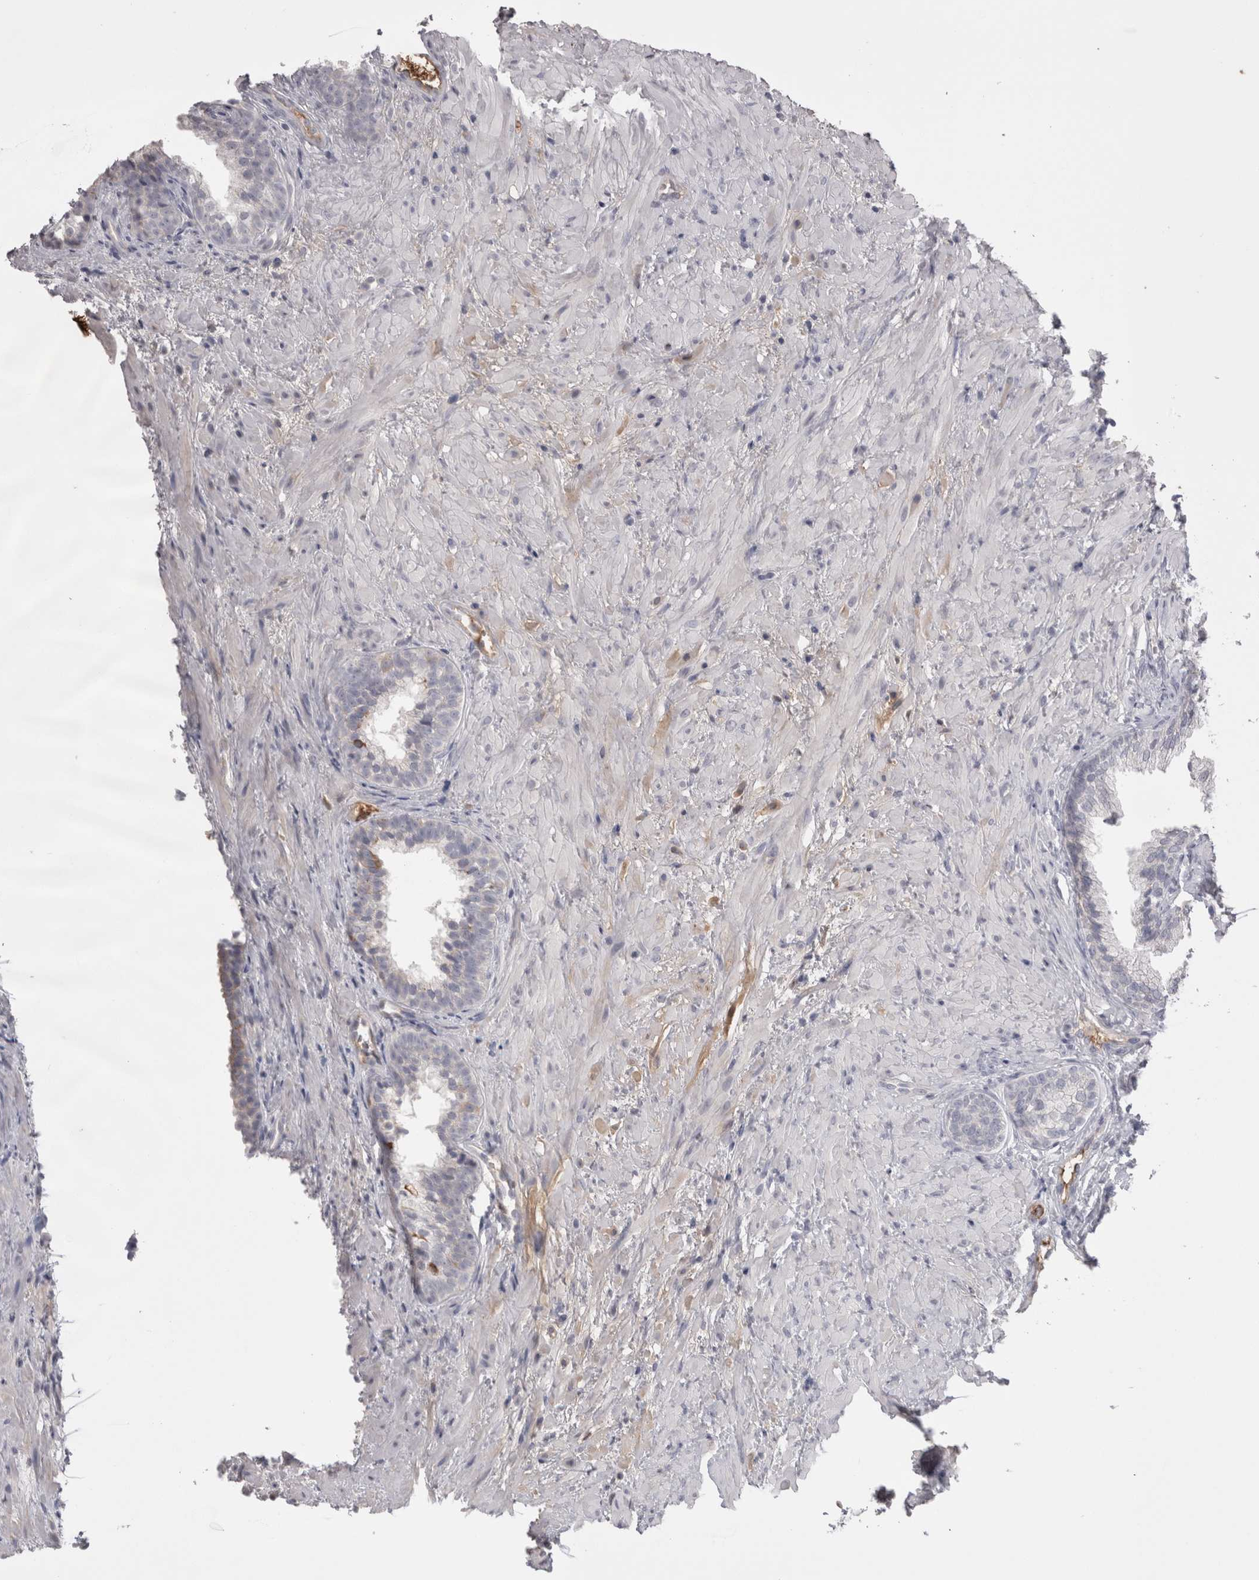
{"staining": {"intensity": "weak", "quantity": "<25%", "location": "cytoplasmic/membranous"}, "tissue": "prostate", "cell_type": "Glandular cells", "image_type": "normal", "snomed": [{"axis": "morphology", "description": "Normal tissue, NOS"}, {"axis": "topography", "description": "Prostate"}], "caption": "A high-resolution image shows immunohistochemistry staining of unremarkable prostate, which demonstrates no significant expression in glandular cells. (DAB (3,3'-diaminobenzidine) IHC visualized using brightfield microscopy, high magnification).", "gene": "SAA4", "patient": {"sex": "male", "age": 76}}